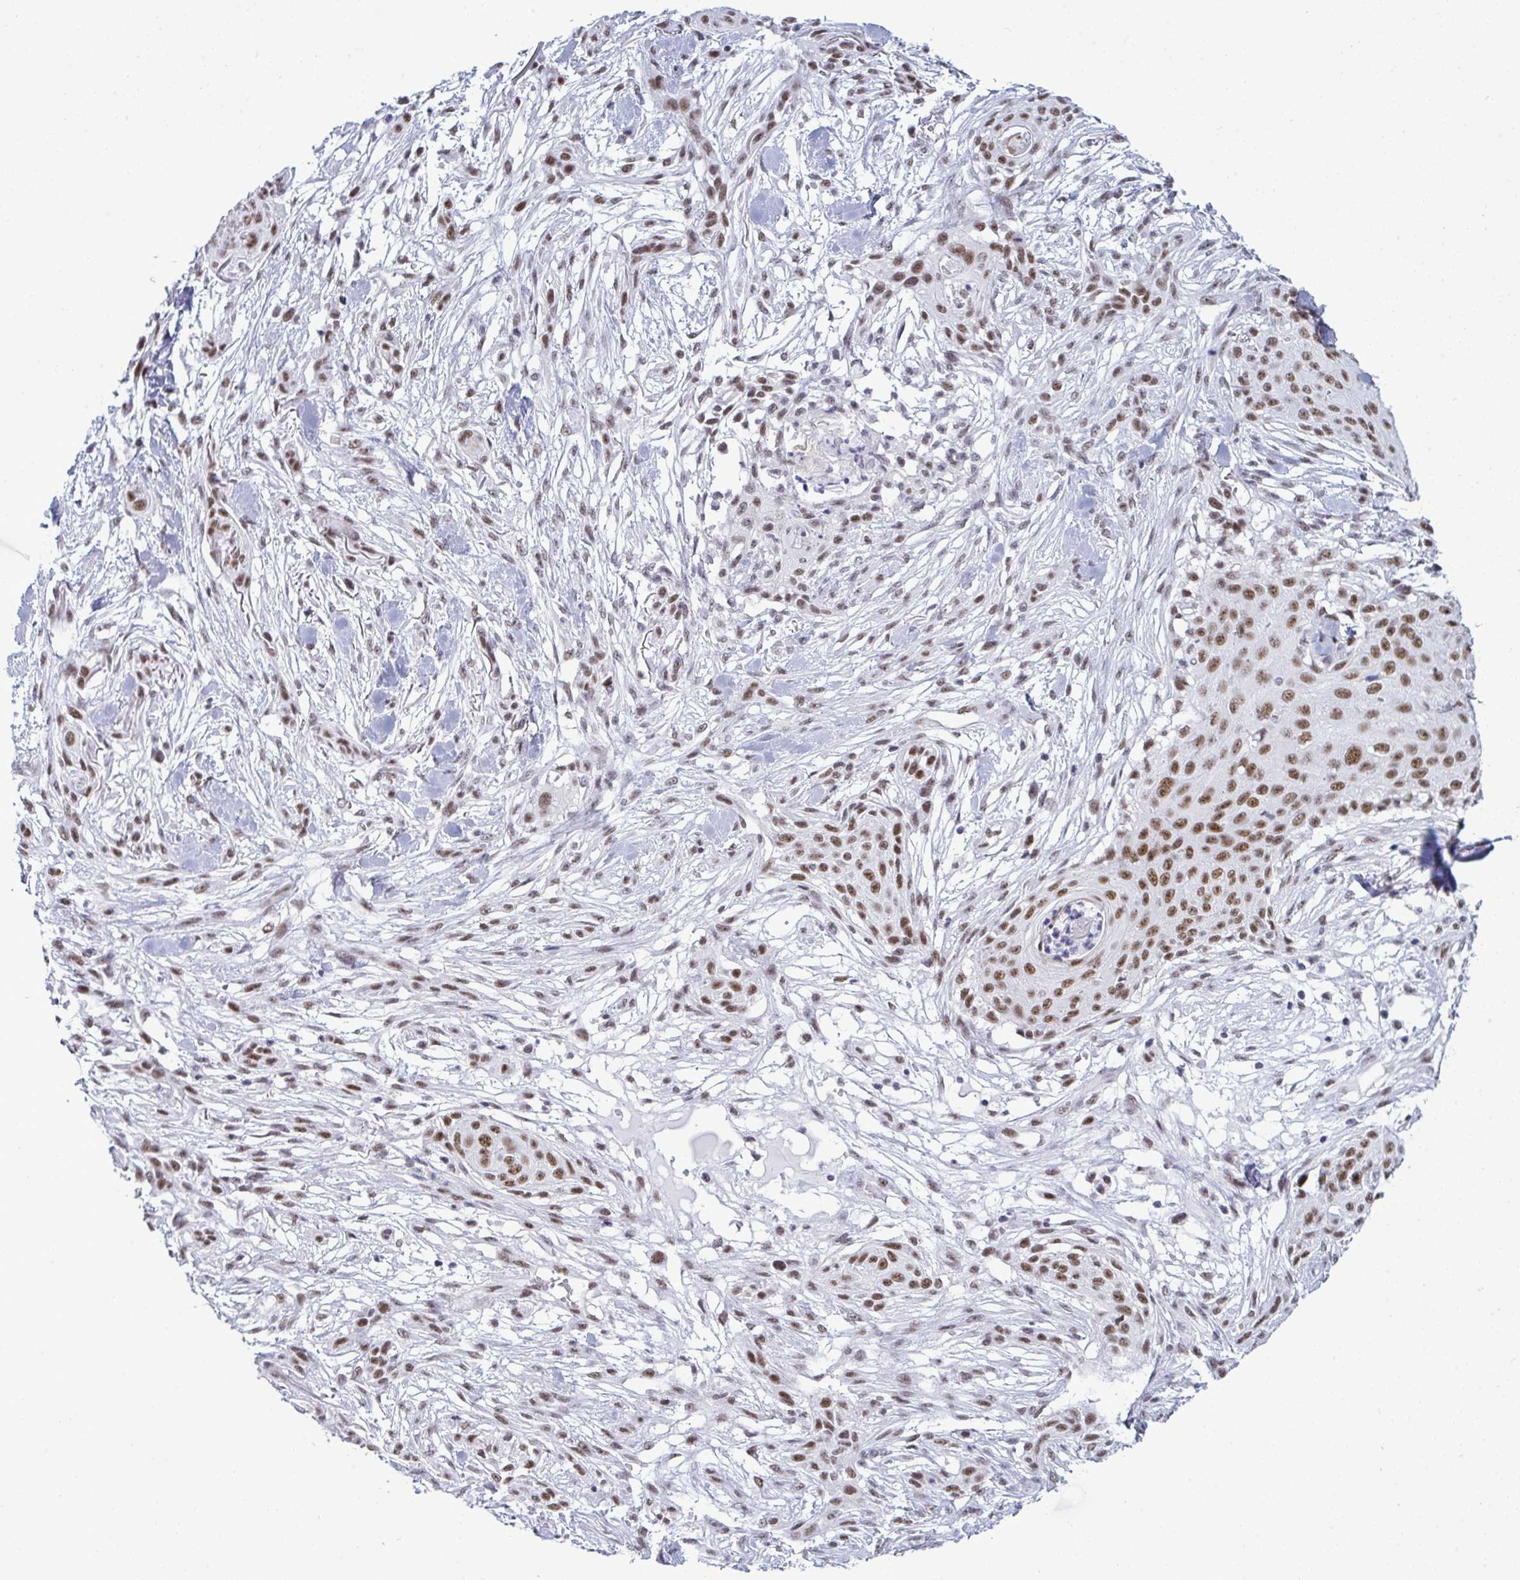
{"staining": {"intensity": "moderate", "quantity": ">75%", "location": "nuclear"}, "tissue": "skin cancer", "cell_type": "Tumor cells", "image_type": "cancer", "snomed": [{"axis": "morphology", "description": "Squamous cell carcinoma, NOS"}, {"axis": "topography", "description": "Skin"}], "caption": "IHC of squamous cell carcinoma (skin) reveals medium levels of moderate nuclear positivity in about >75% of tumor cells.", "gene": "PPP1R10", "patient": {"sex": "female", "age": 59}}